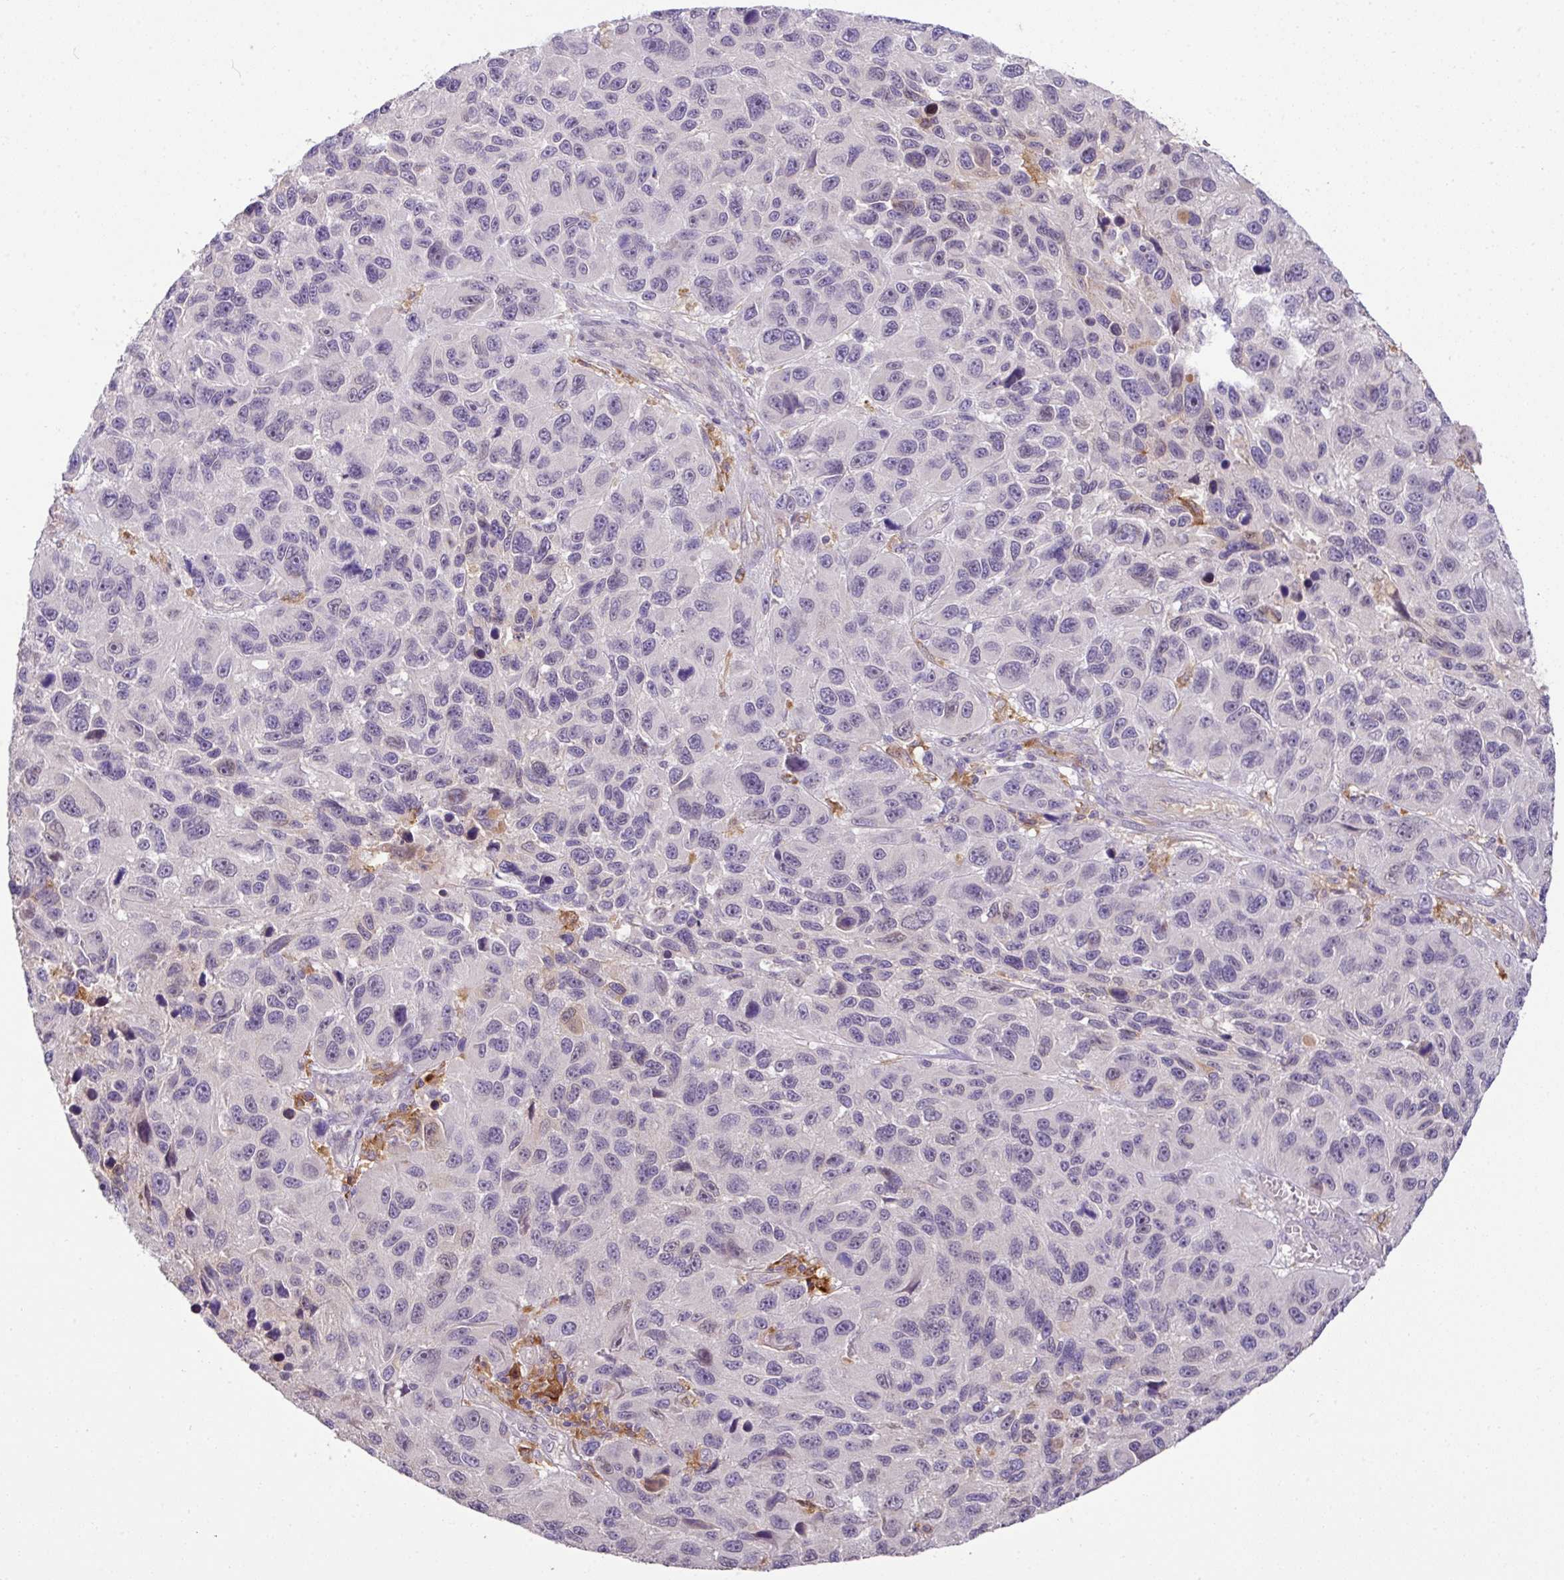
{"staining": {"intensity": "negative", "quantity": "none", "location": "none"}, "tissue": "melanoma", "cell_type": "Tumor cells", "image_type": "cancer", "snomed": [{"axis": "morphology", "description": "Malignant melanoma, NOS"}, {"axis": "topography", "description": "Skin"}], "caption": "Micrograph shows no protein staining in tumor cells of malignant melanoma tissue.", "gene": "GCNT7", "patient": {"sex": "male", "age": 53}}